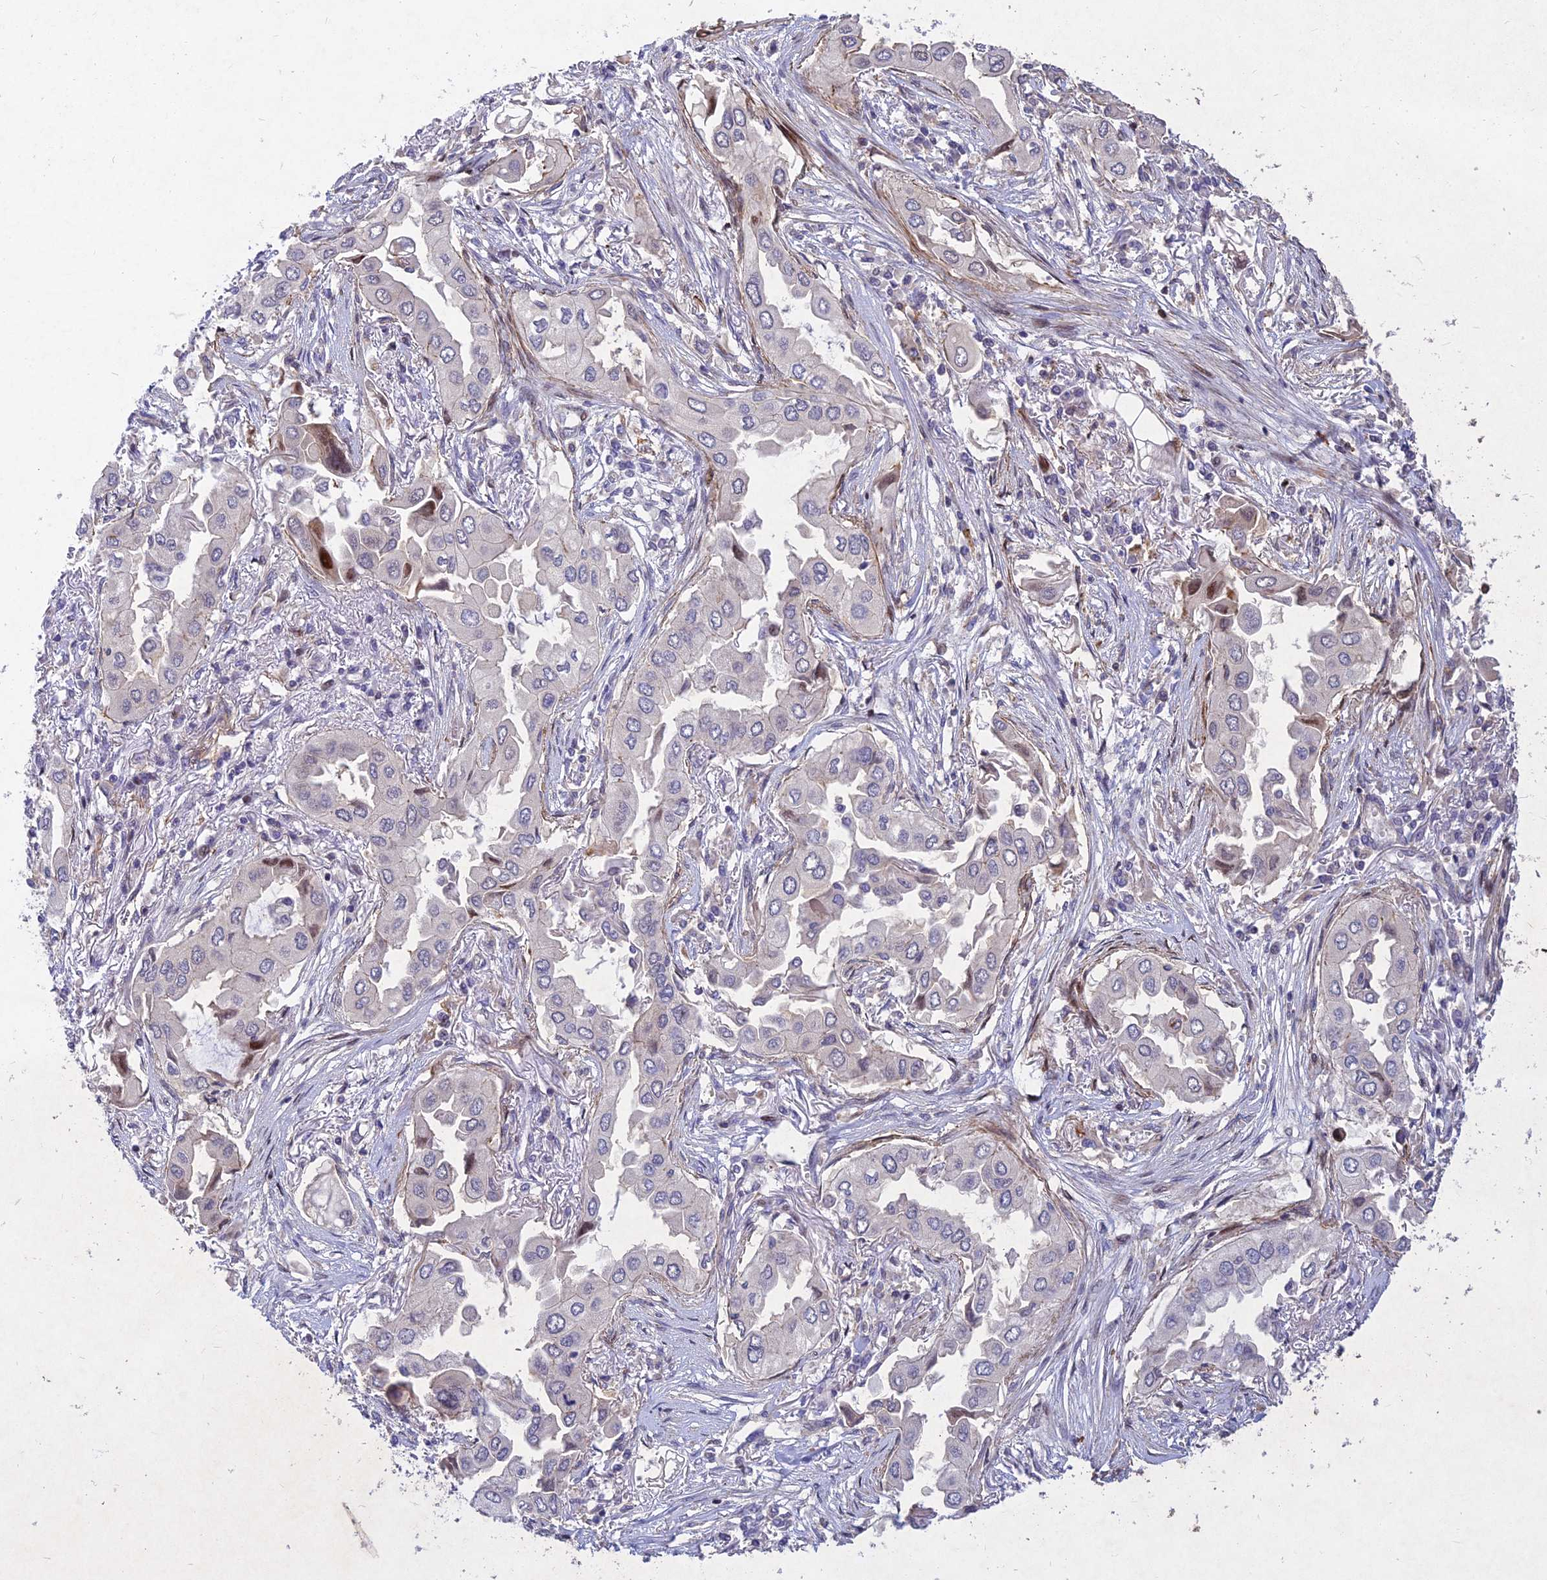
{"staining": {"intensity": "weak", "quantity": "<25%", "location": "nuclear"}, "tissue": "lung cancer", "cell_type": "Tumor cells", "image_type": "cancer", "snomed": [{"axis": "morphology", "description": "Adenocarcinoma, NOS"}, {"axis": "topography", "description": "Lung"}], "caption": "This is an immunohistochemistry photomicrograph of lung adenocarcinoma. There is no expression in tumor cells.", "gene": "RELCH", "patient": {"sex": "female", "age": 76}}